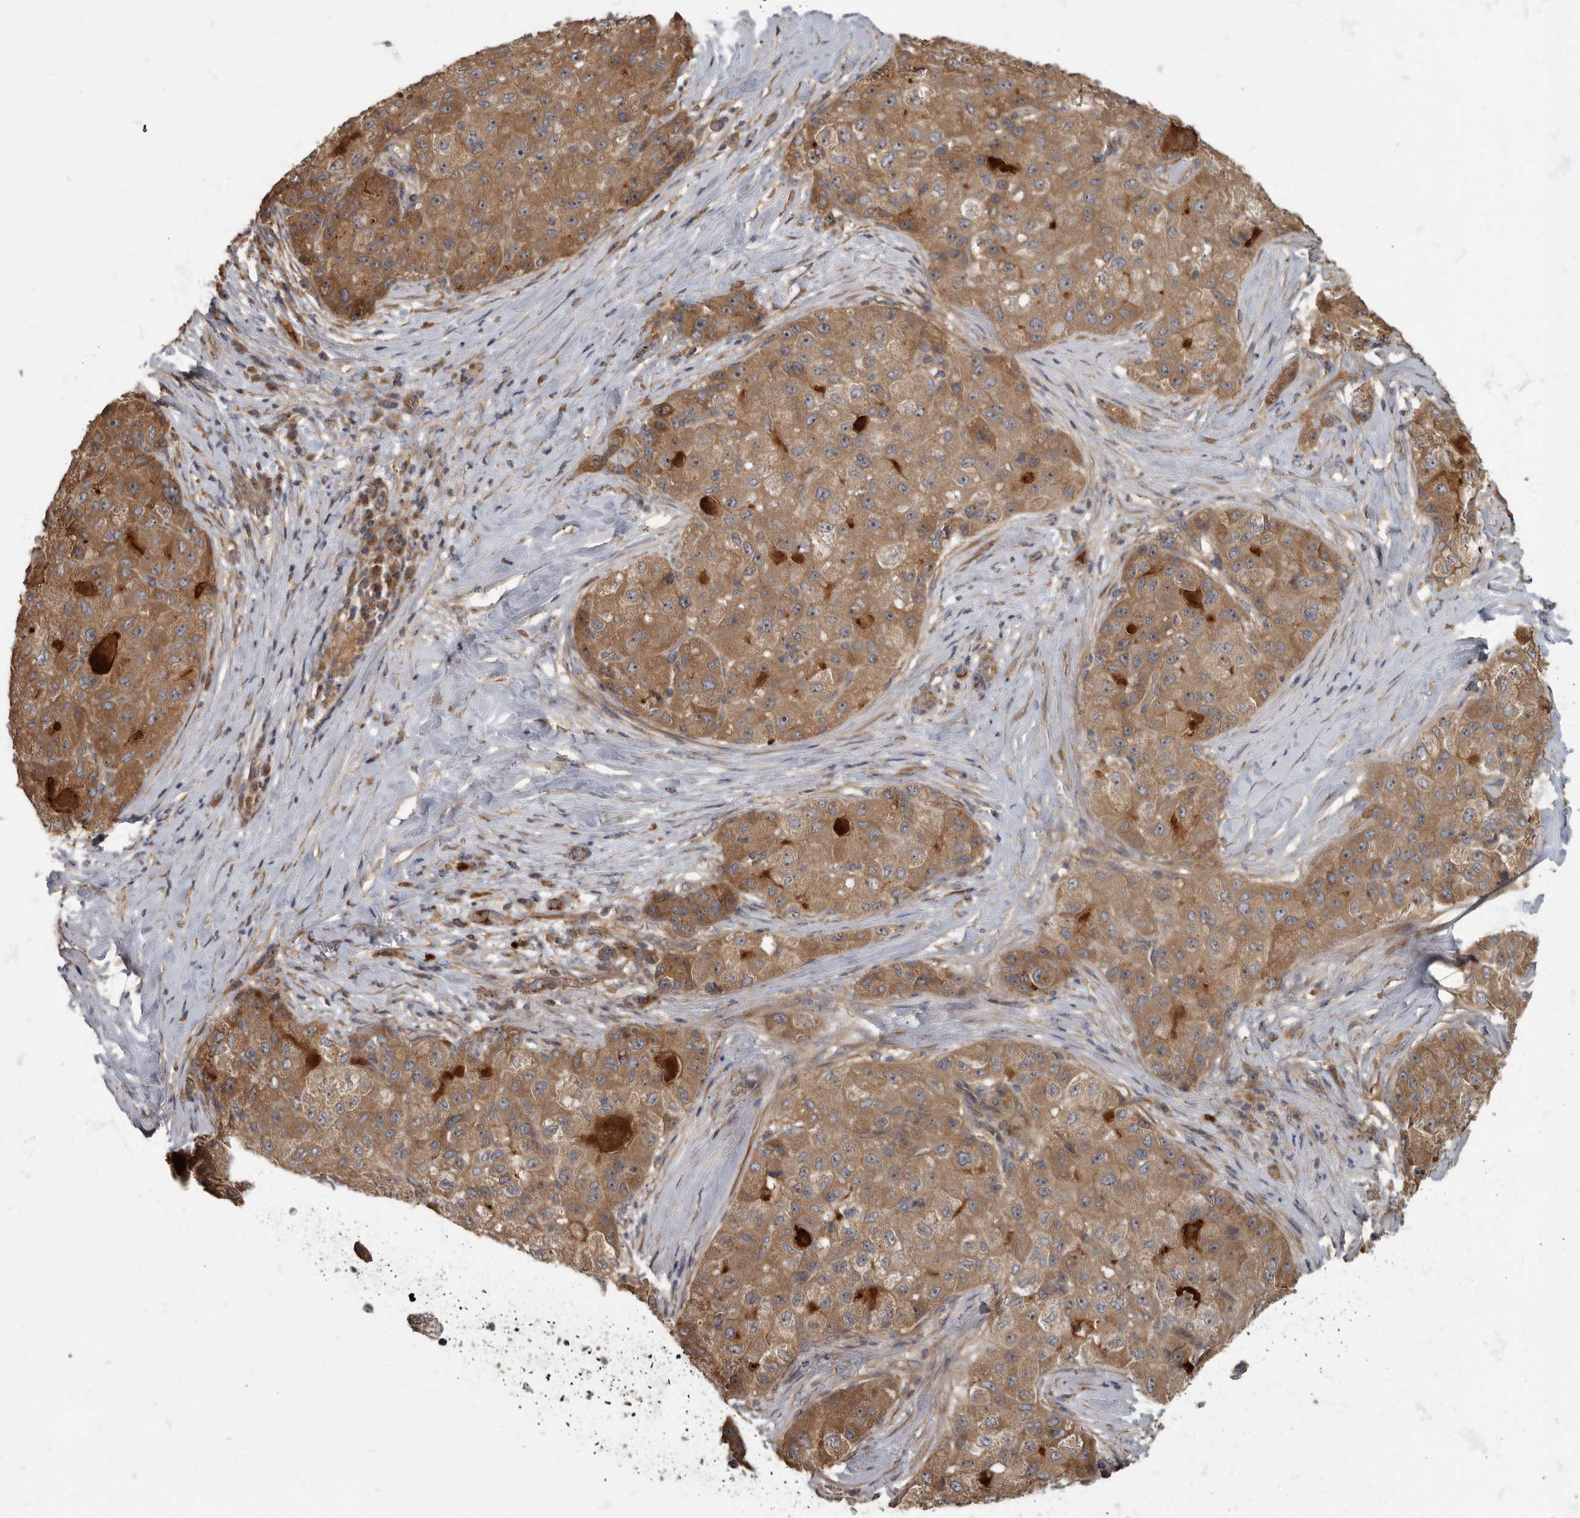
{"staining": {"intensity": "strong", "quantity": ">75%", "location": "cytoplasmic/membranous,nuclear"}, "tissue": "liver cancer", "cell_type": "Tumor cells", "image_type": "cancer", "snomed": [{"axis": "morphology", "description": "Carcinoma, Hepatocellular, NOS"}, {"axis": "topography", "description": "Liver"}], "caption": "Immunohistochemistry staining of liver cancer (hepatocellular carcinoma), which reveals high levels of strong cytoplasmic/membranous and nuclear expression in about >75% of tumor cells indicating strong cytoplasmic/membranous and nuclear protein positivity. The staining was performed using DAB (3,3'-diaminobenzidine) (brown) for protein detection and nuclei were counterstained in hematoxylin (blue).", "gene": "DAAM1", "patient": {"sex": "male", "age": 80}}